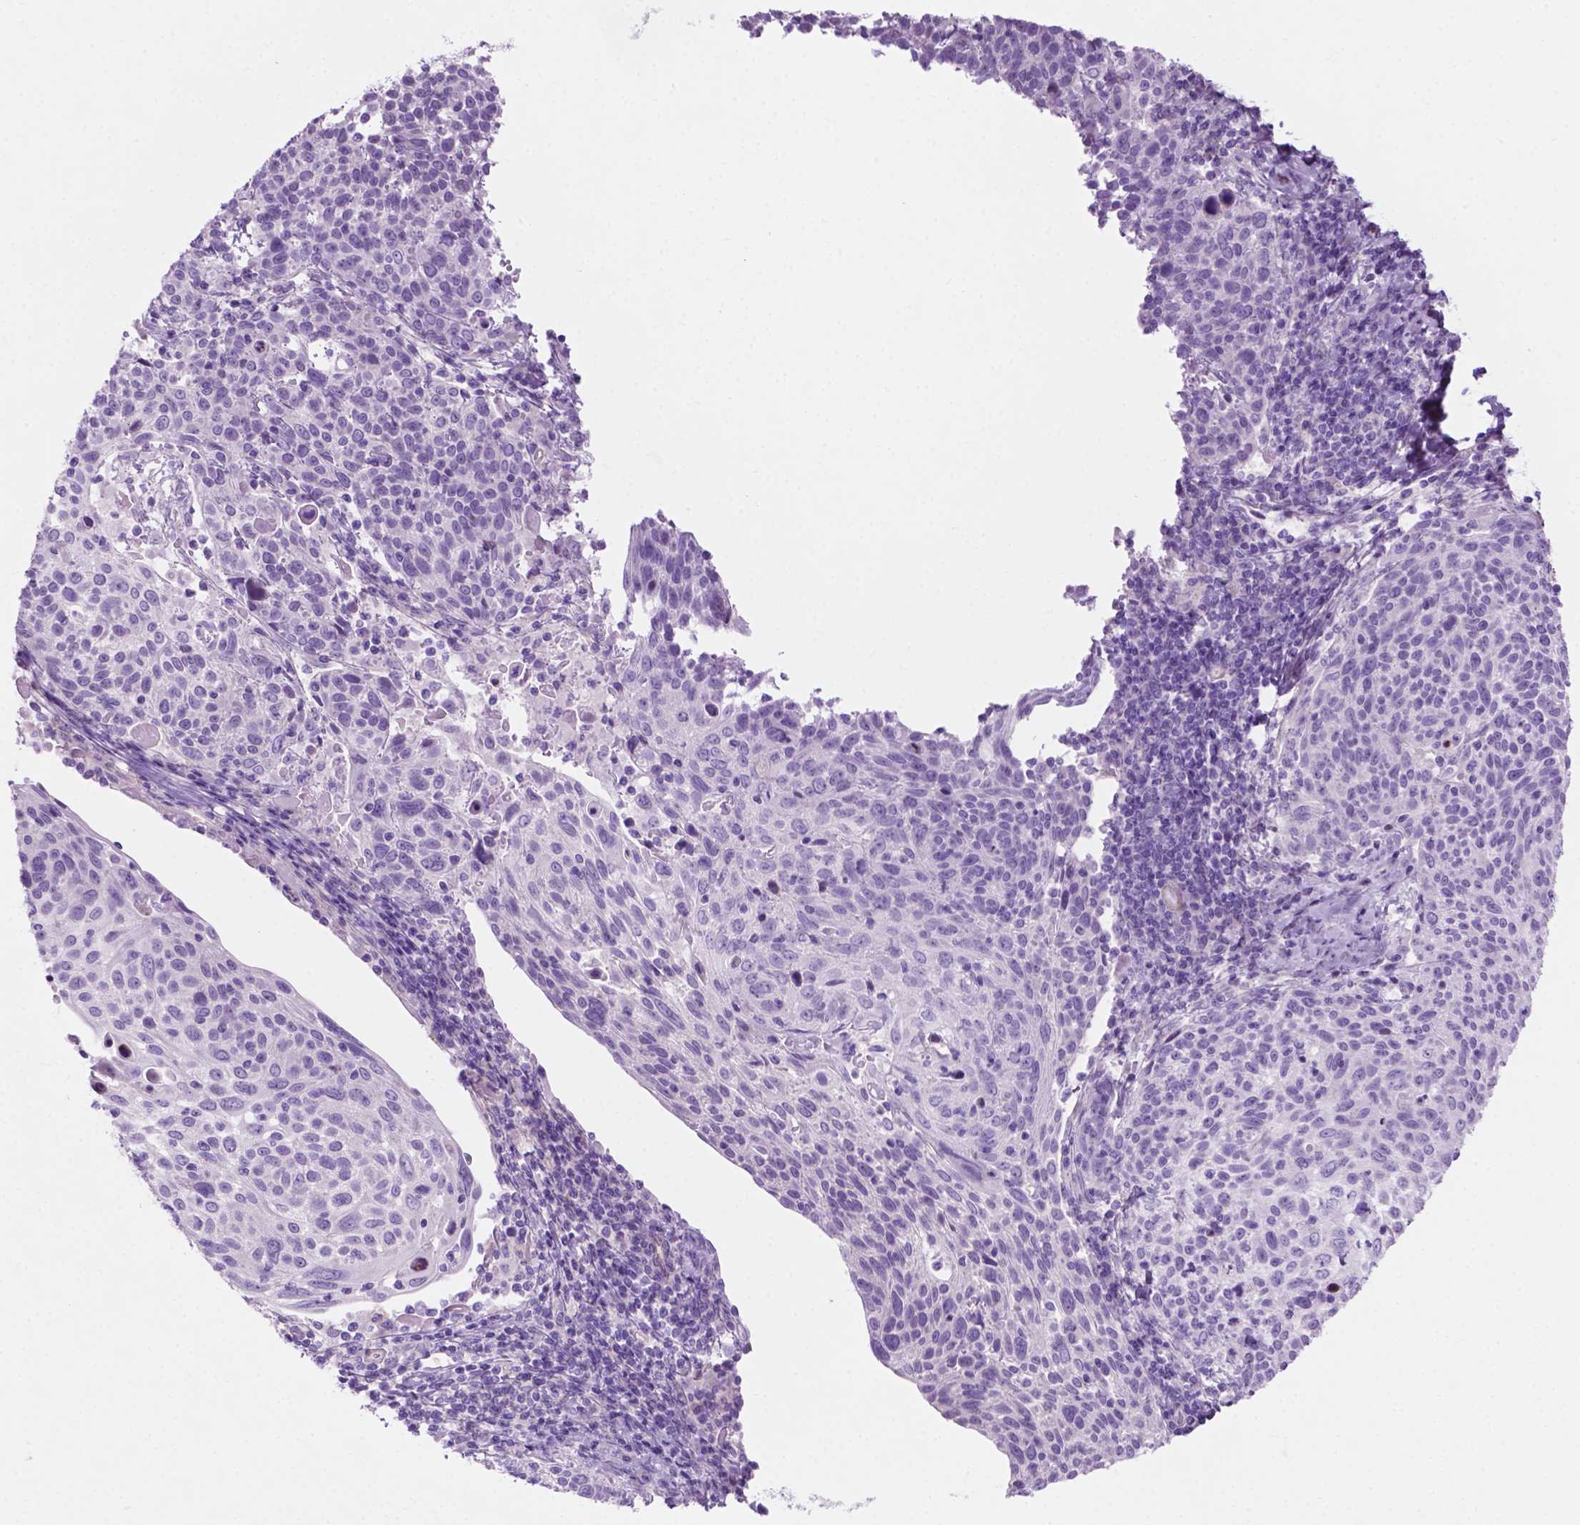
{"staining": {"intensity": "negative", "quantity": "none", "location": "none"}, "tissue": "cervical cancer", "cell_type": "Tumor cells", "image_type": "cancer", "snomed": [{"axis": "morphology", "description": "Squamous cell carcinoma, NOS"}, {"axis": "topography", "description": "Cervix"}], "caption": "Tumor cells are negative for brown protein staining in cervical cancer.", "gene": "ASPG", "patient": {"sex": "female", "age": 61}}